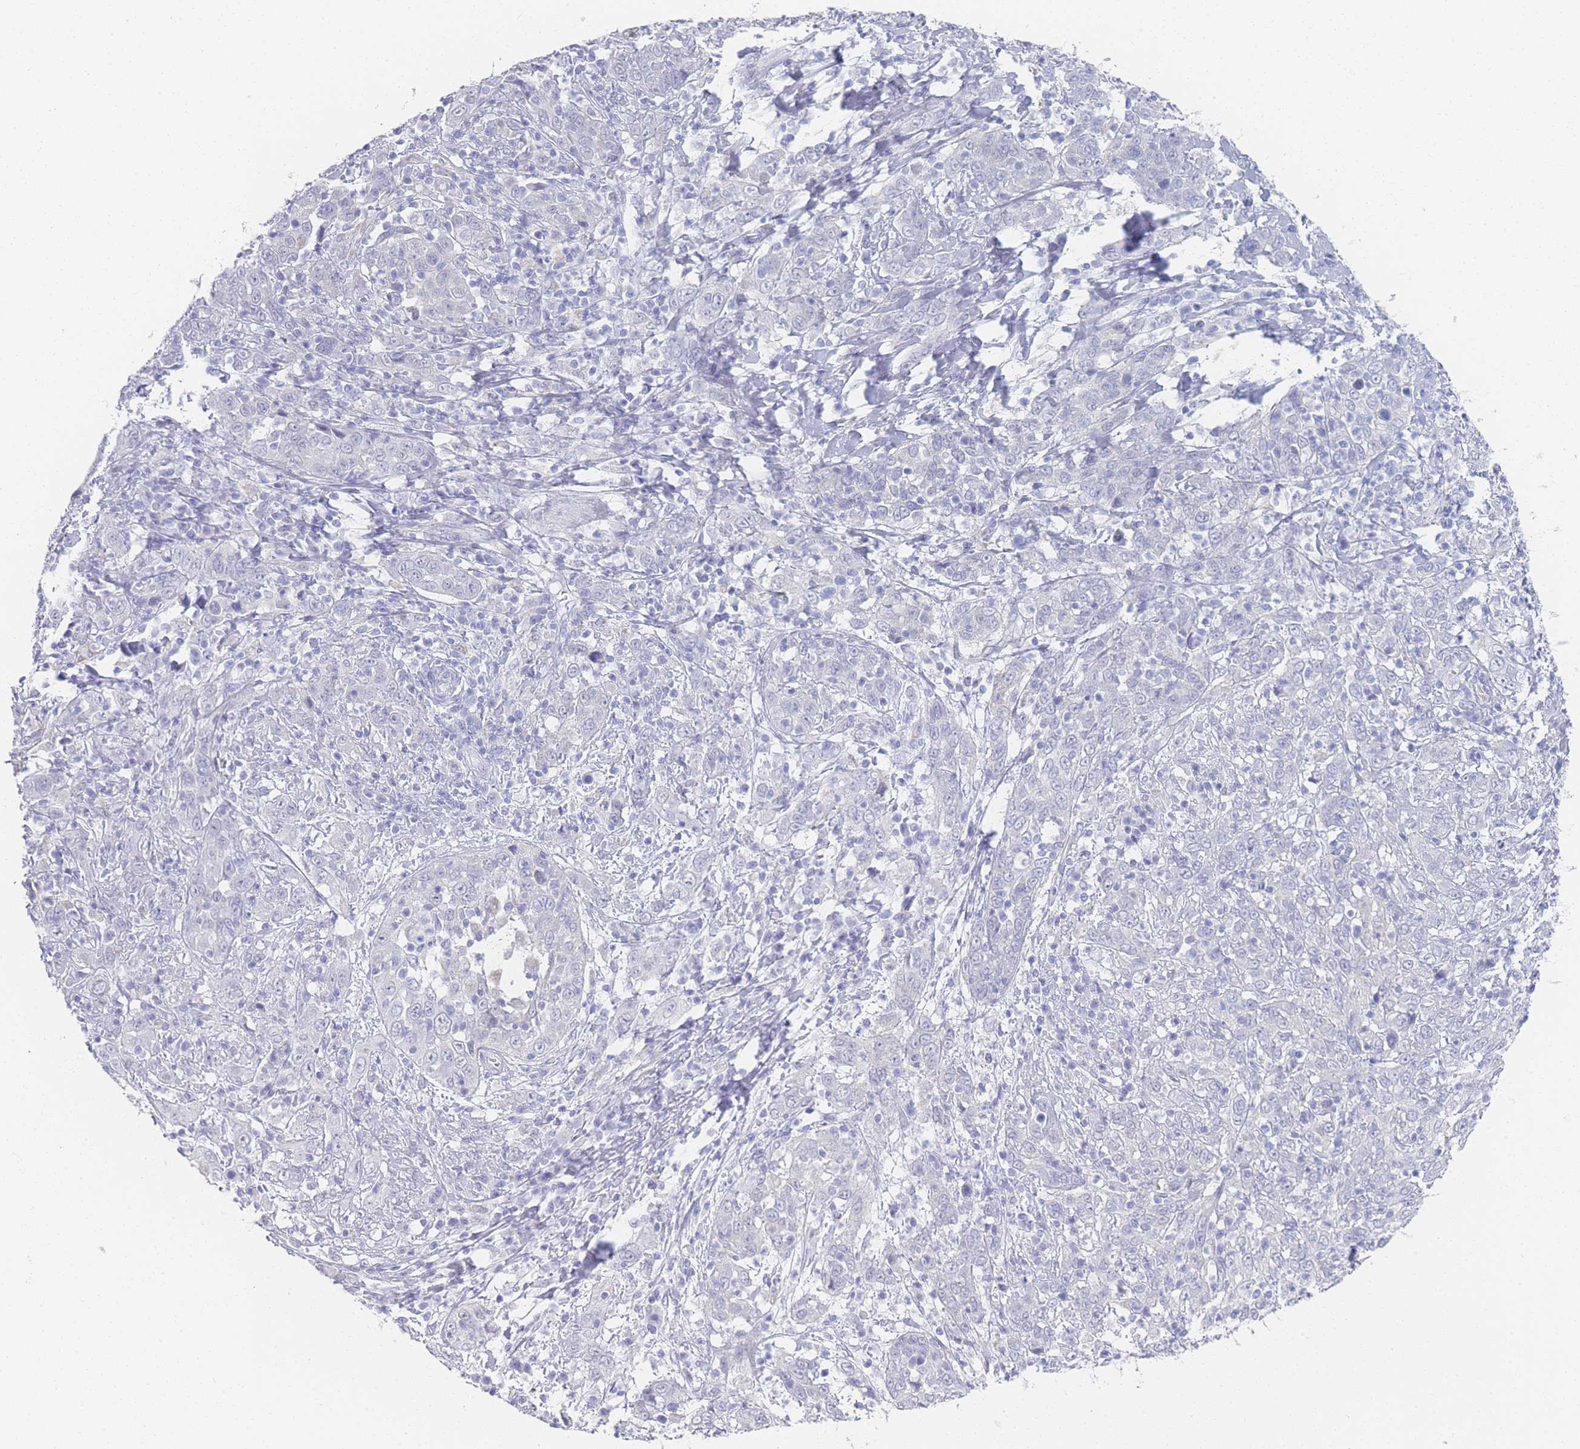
{"staining": {"intensity": "negative", "quantity": "none", "location": "none"}, "tissue": "cervical cancer", "cell_type": "Tumor cells", "image_type": "cancer", "snomed": [{"axis": "morphology", "description": "Squamous cell carcinoma, NOS"}, {"axis": "topography", "description": "Cervix"}], "caption": "Immunohistochemistry image of neoplastic tissue: squamous cell carcinoma (cervical) stained with DAB reveals no significant protein expression in tumor cells.", "gene": "IMPG1", "patient": {"sex": "female", "age": 46}}